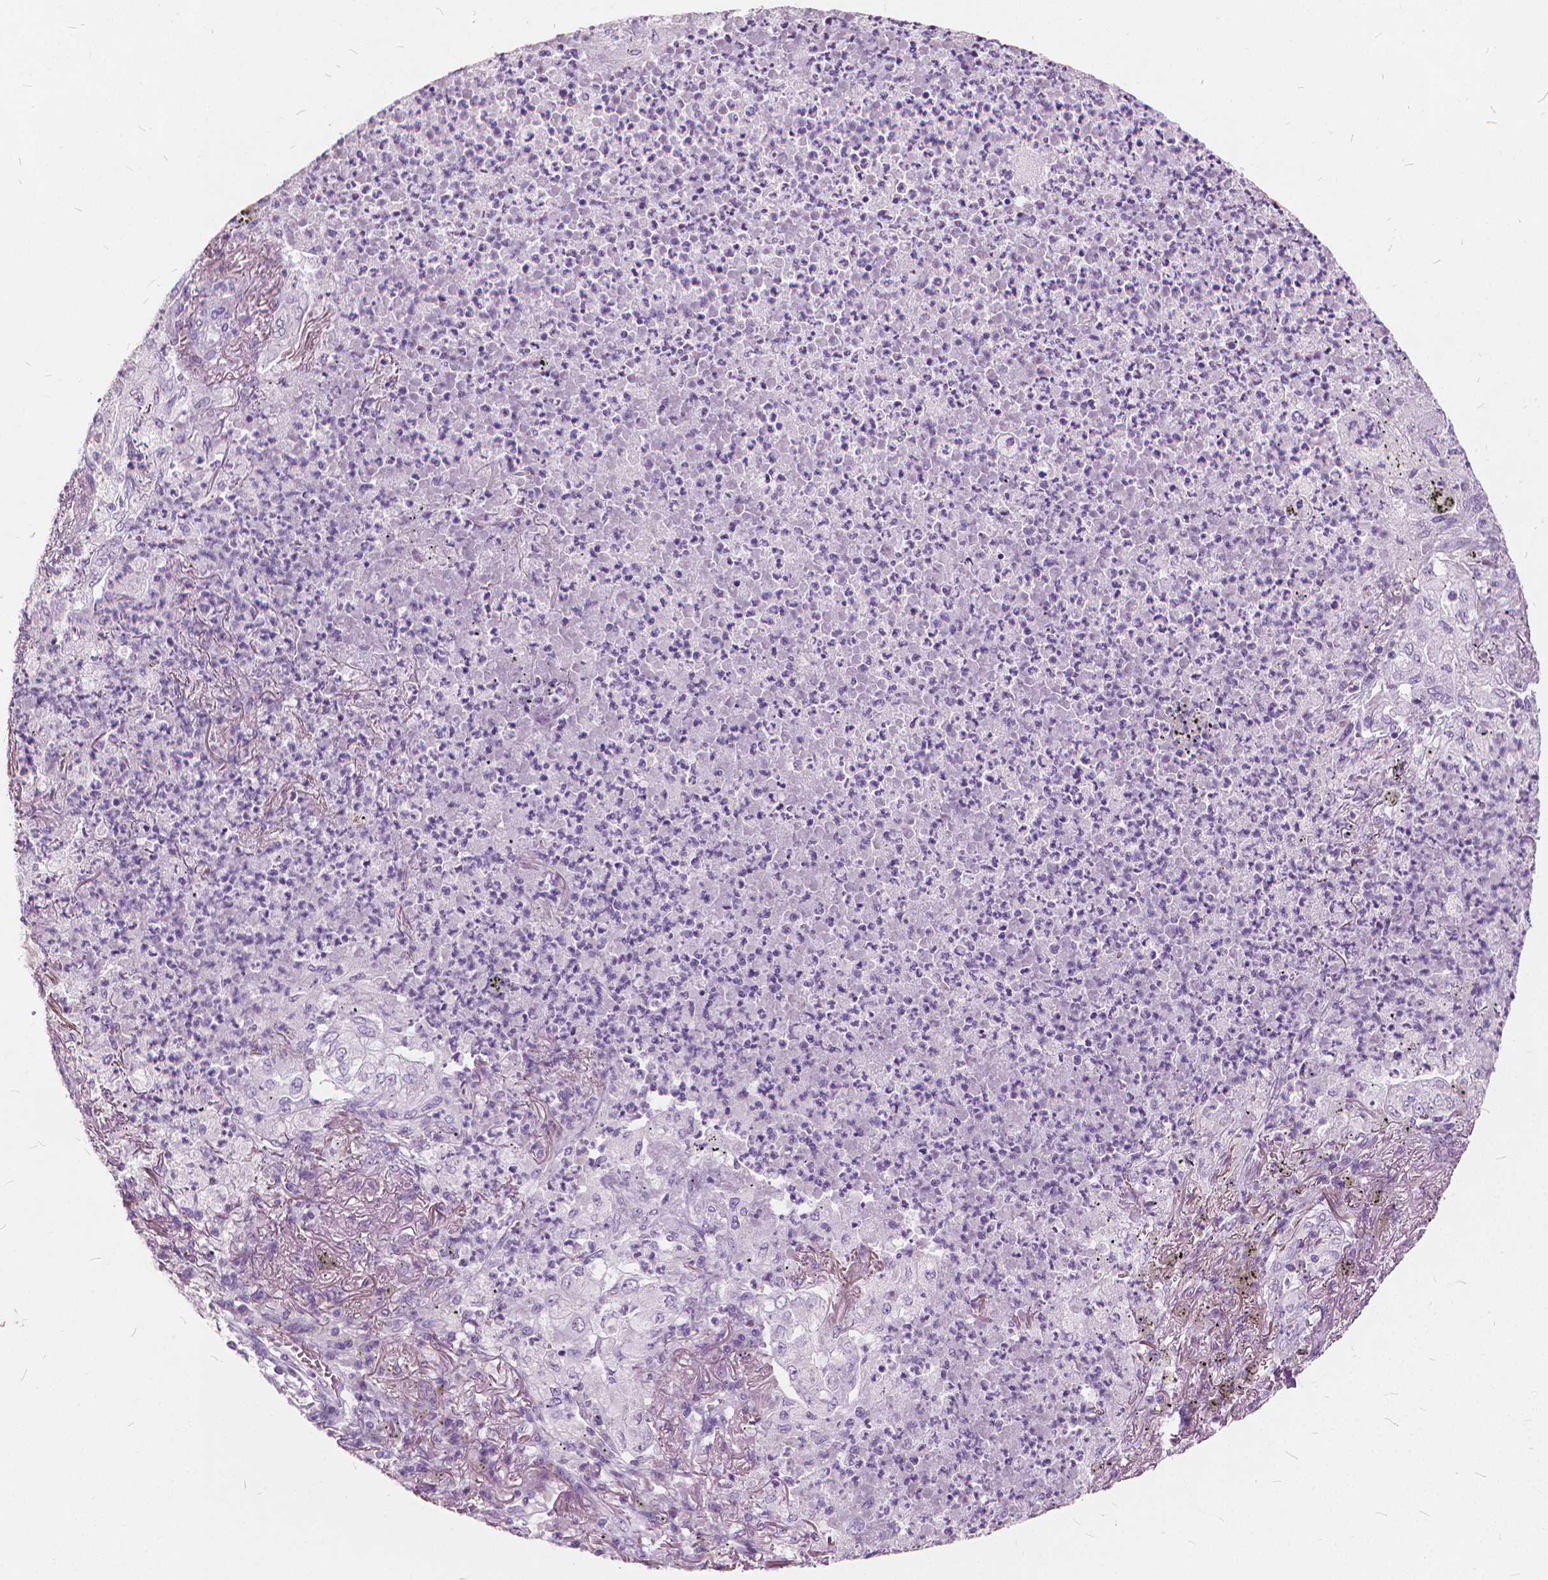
{"staining": {"intensity": "negative", "quantity": "none", "location": "none"}, "tissue": "lung cancer", "cell_type": "Tumor cells", "image_type": "cancer", "snomed": [{"axis": "morphology", "description": "Adenocarcinoma, NOS"}, {"axis": "topography", "description": "Lung"}], "caption": "Tumor cells are negative for protein expression in human lung cancer (adenocarcinoma).", "gene": "DNM1", "patient": {"sex": "female", "age": 73}}